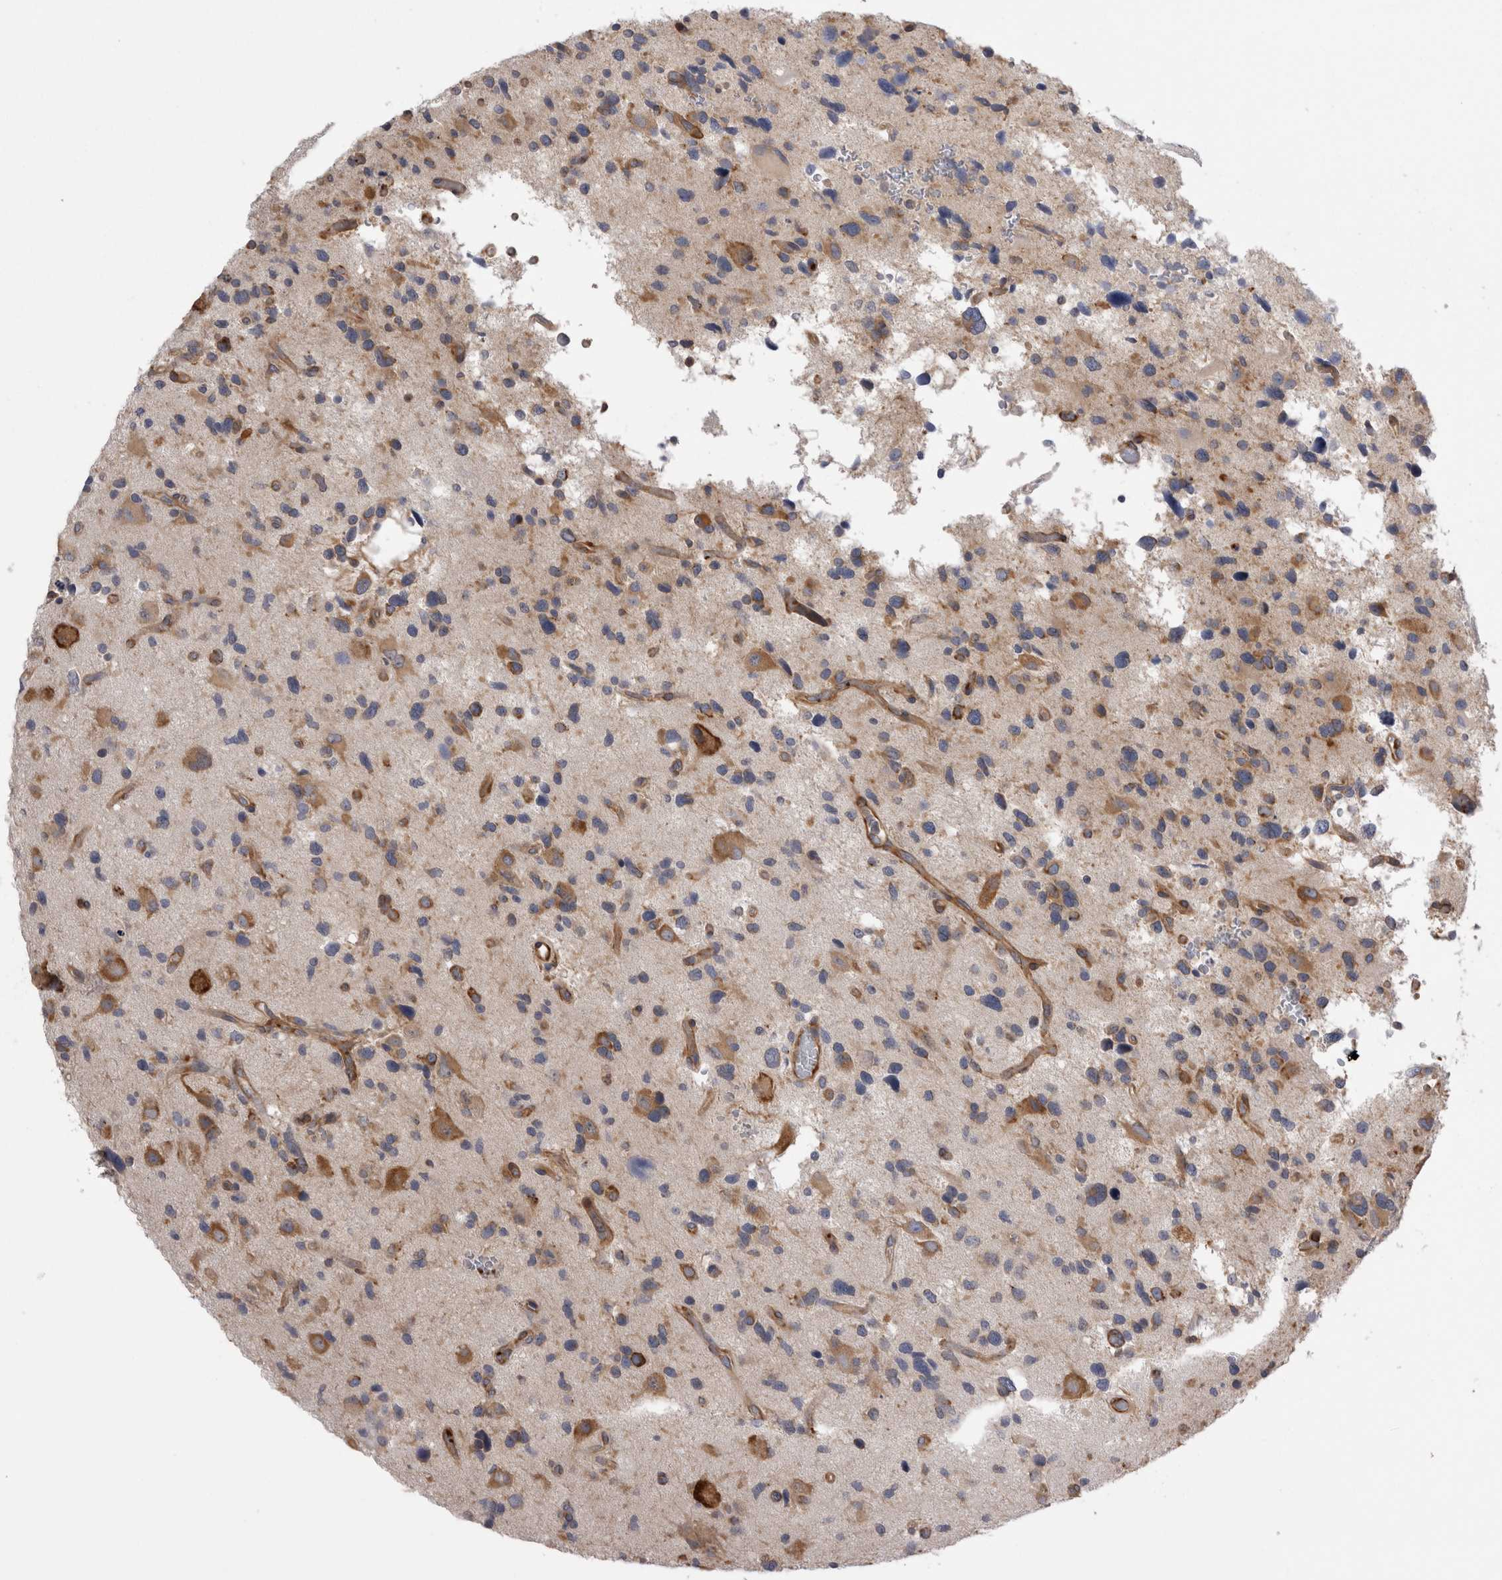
{"staining": {"intensity": "weak", "quantity": "25%-75%", "location": "cytoplasmic/membranous"}, "tissue": "glioma", "cell_type": "Tumor cells", "image_type": "cancer", "snomed": [{"axis": "morphology", "description": "Glioma, malignant, High grade"}, {"axis": "topography", "description": "Brain"}], "caption": "Malignant glioma (high-grade) stained with immunohistochemistry (IHC) displays weak cytoplasmic/membranous positivity in about 25%-75% of tumor cells.", "gene": "EPRS1", "patient": {"sex": "male", "age": 33}}